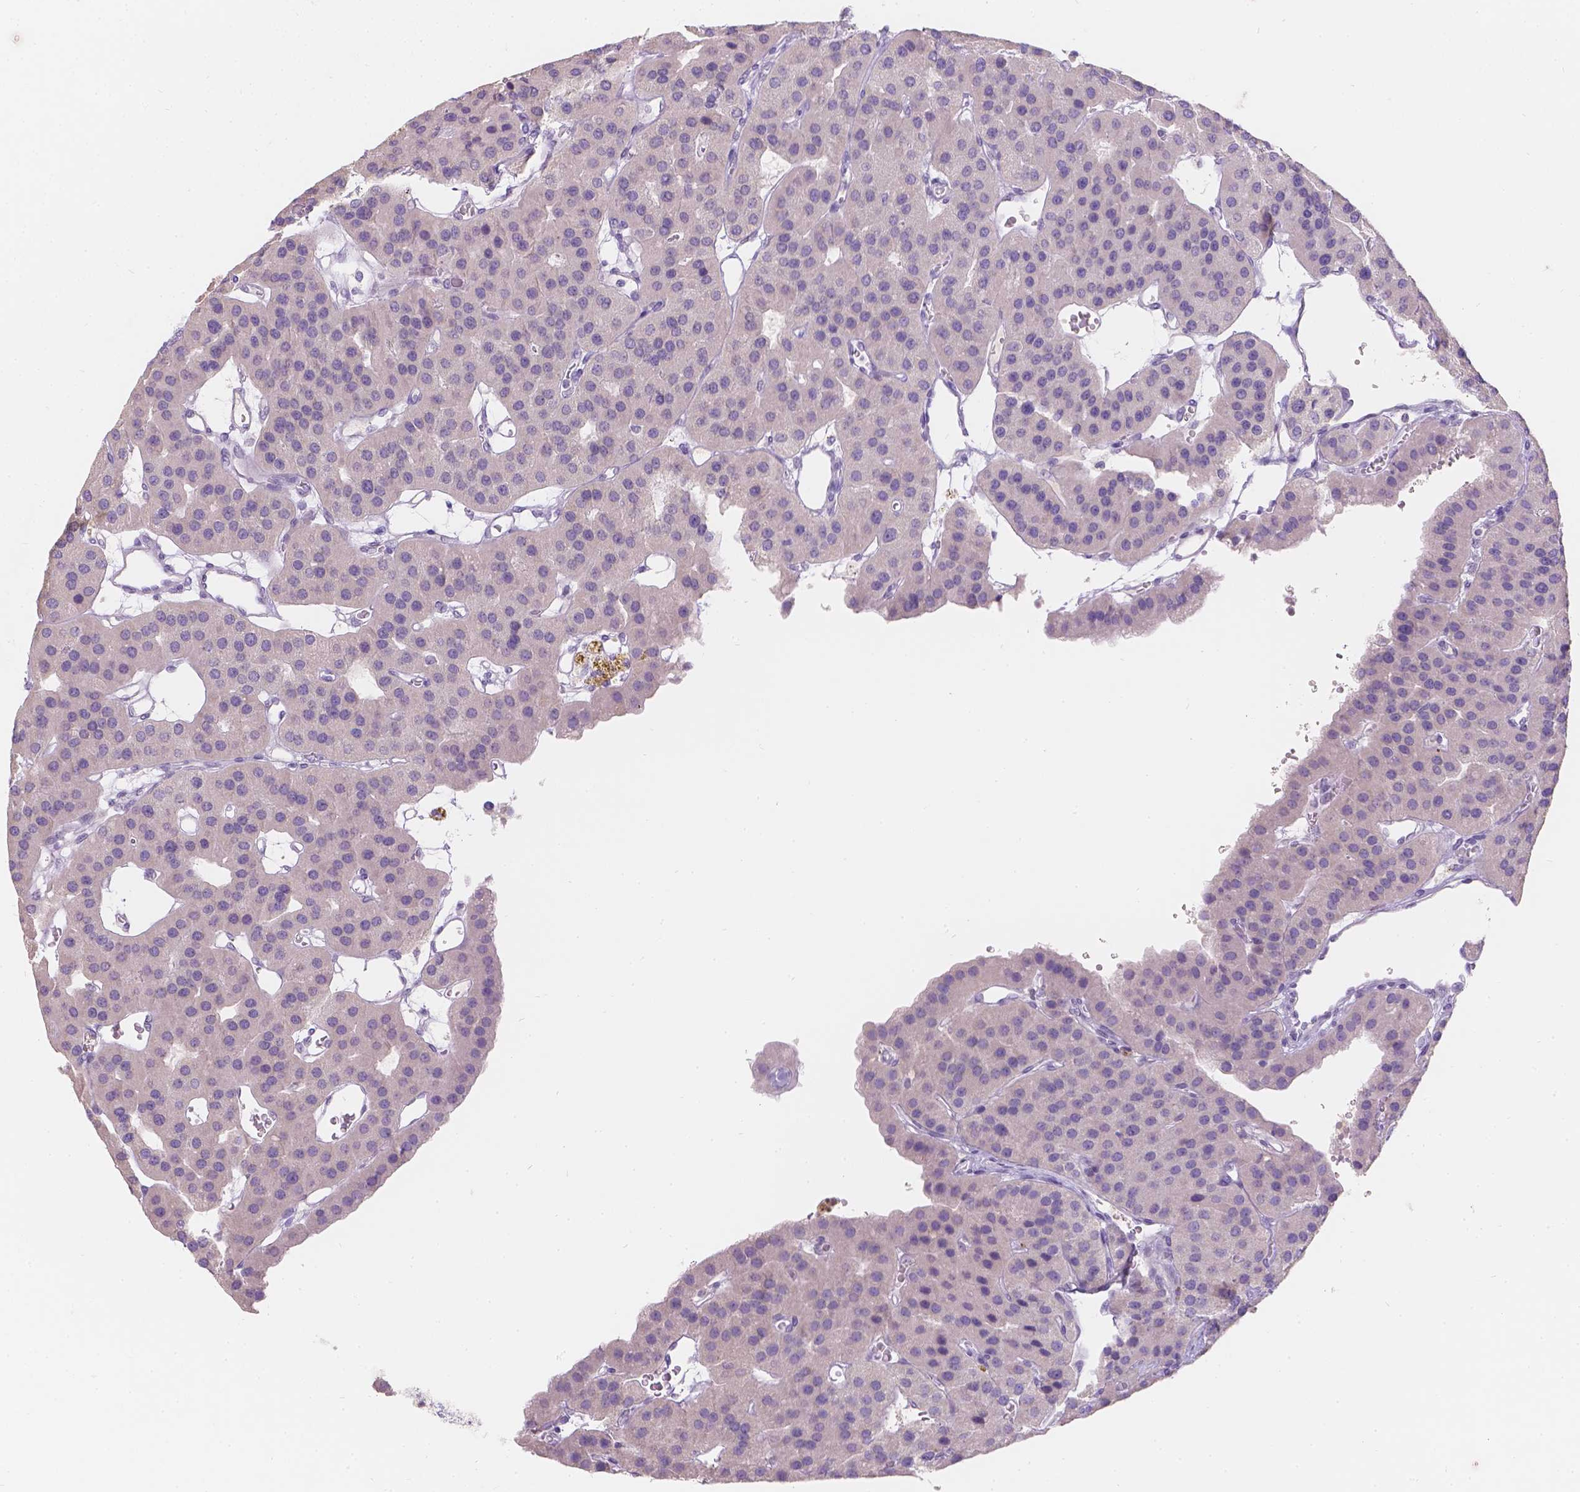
{"staining": {"intensity": "negative", "quantity": "none", "location": "none"}, "tissue": "parathyroid gland", "cell_type": "Glandular cells", "image_type": "normal", "snomed": [{"axis": "morphology", "description": "Normal tissue, NOS"}, {"axis": "morphology", "description": "Adenoma, NOS"}, {"axis": "topography", "description": "Parathyroid gland"}], "caption": "Human parathyroid gland stained for a protein using immunohistochemistry (IHC) demonstrates no positivity in glandular cells.", "gene": "HTN3", "patient": {"sex": "female", "age": 86}}